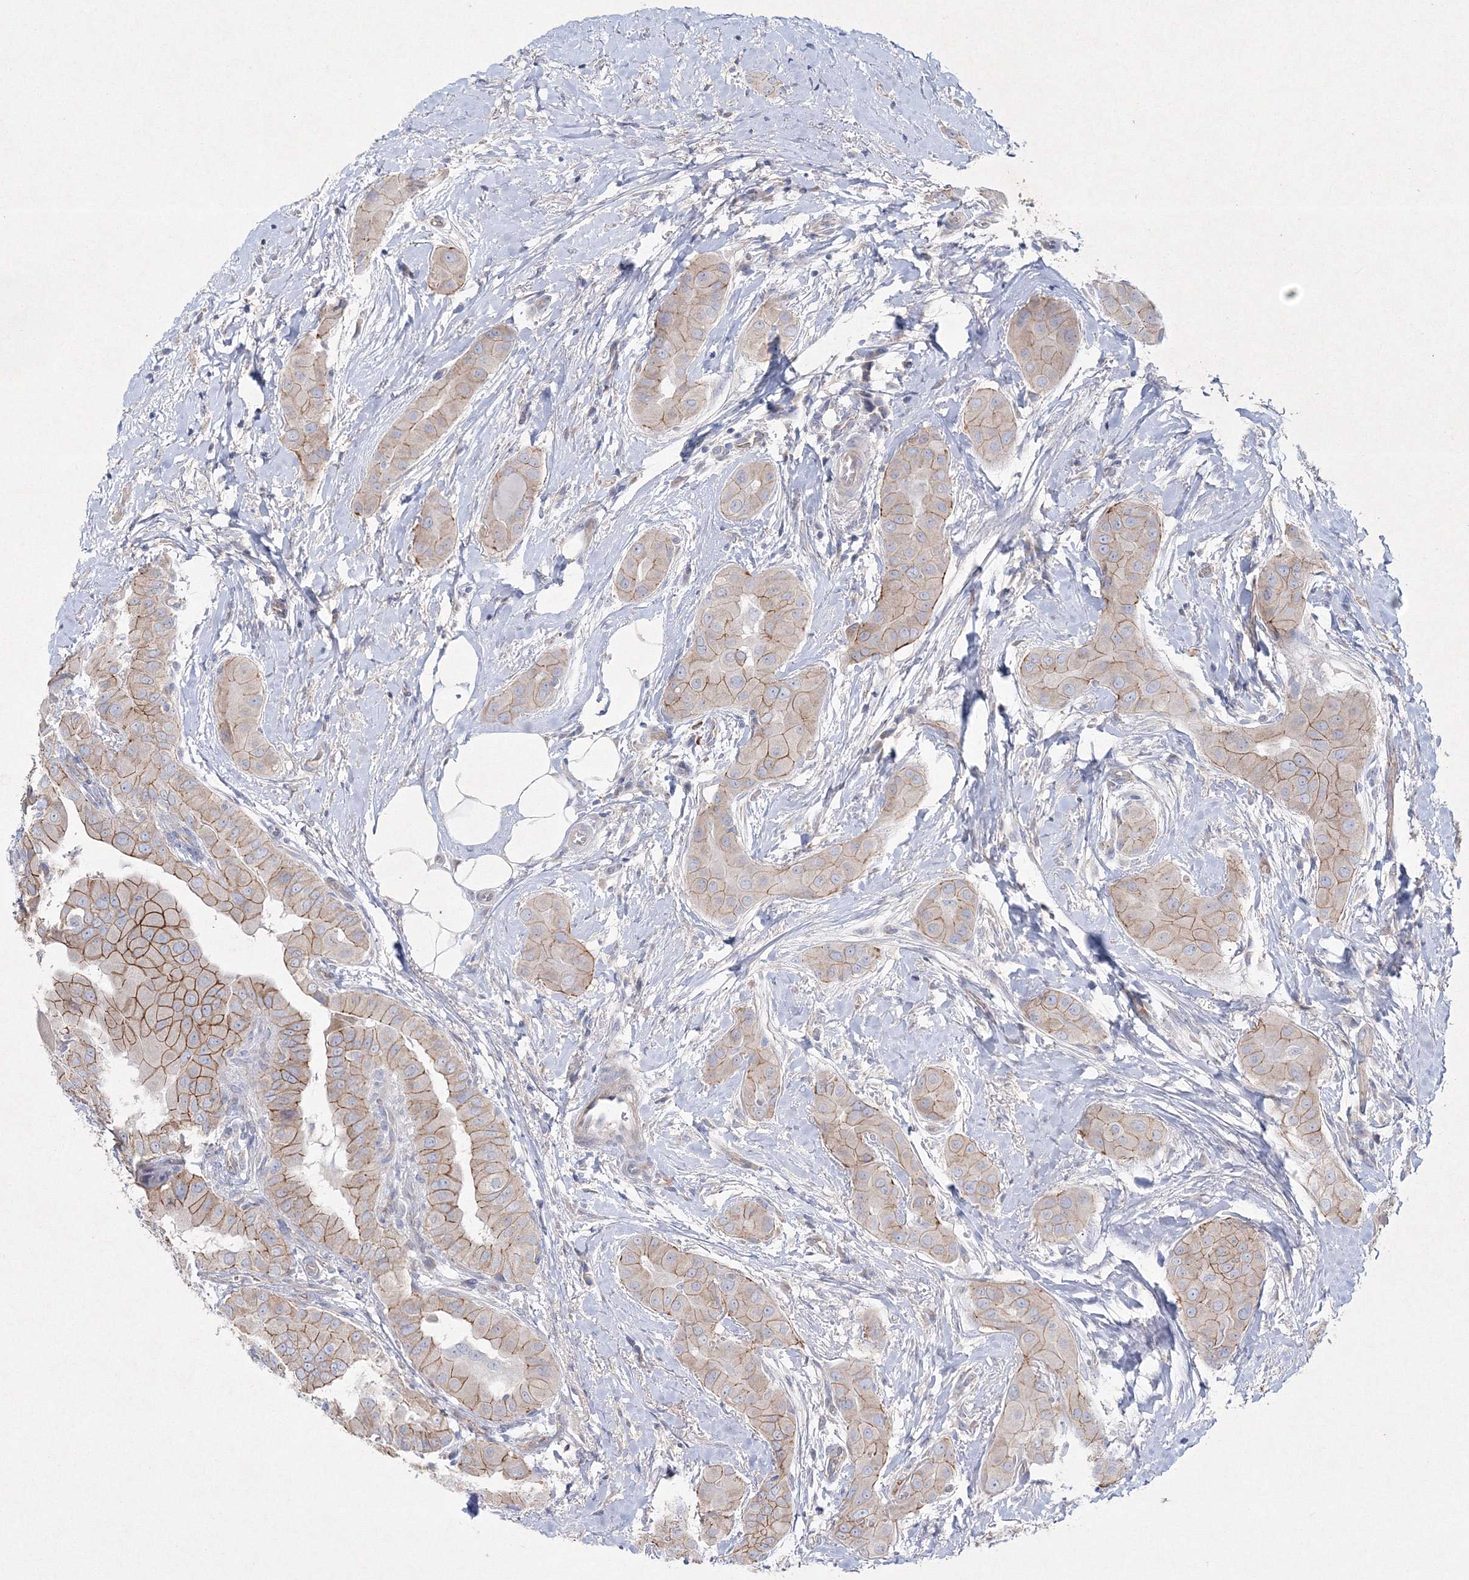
{"staining": {"intensity": "moderate", "quantity": ">75%", "location": "cytoplasmic/membranous"}, "tissue": "thyroid cancer", "cell_type": "Tumor cells", "image_type": "cancer", "snomed": [{"axis": "morphology", "description": "Papillary adenocarcinoma, NOS"}, {"axis": "topography", "description": "Thyroid gland"}], "caption": "Immunohistochemistry (IHC) of human thyroid cancer exhibits medium levels of moderate cytoplasmic/membranous positivity in approximately >75% of tumor cells.", "gene": "NAA40", "patient": {"sex": "male", "age": 33}}